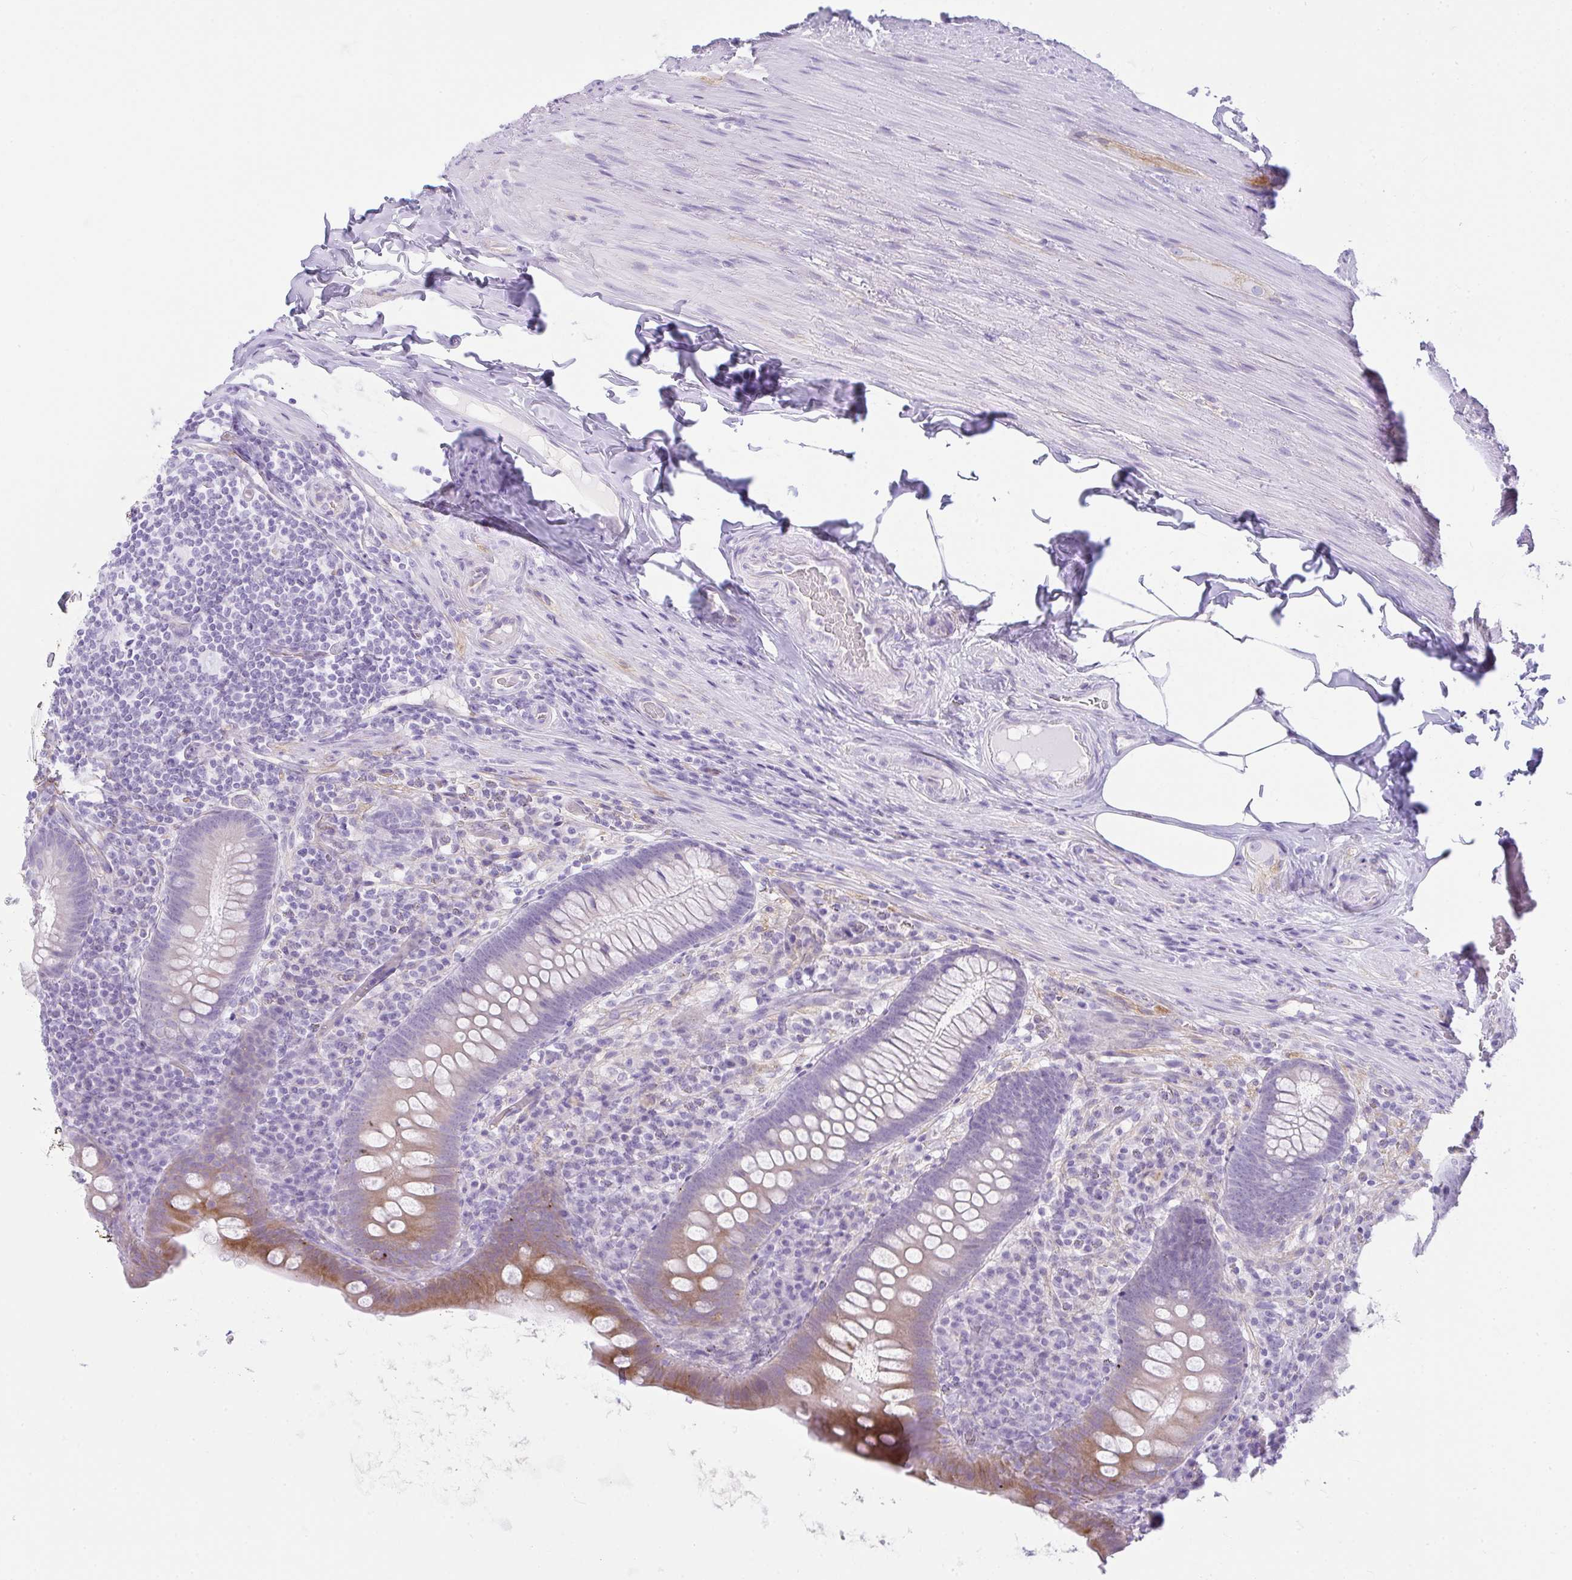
{"staining": {"intensity": "moderate", "quantity": "<25%", "location": "cytoplasmic/membranous"}, "tissue": "appendix", "cell_type": "Glandular cells", "image_type": "normal", "snomed": [{"axis": "morphology", "description": "Normal tissue, NOS"}, {"axis": "topography", "description": "Appendix"}], "caption": "Glandular cells display low levels of moderate cytoplasmic/membranous positivity in approximately <25% of cells in unremarkable human appendix. The staining was performed using DAB, with brown indicating positive protein expression. Nuclei are stained blue with hematoxylin.", "gene": "RASL10A", "patient": {"sex": "male", "age": 71}}